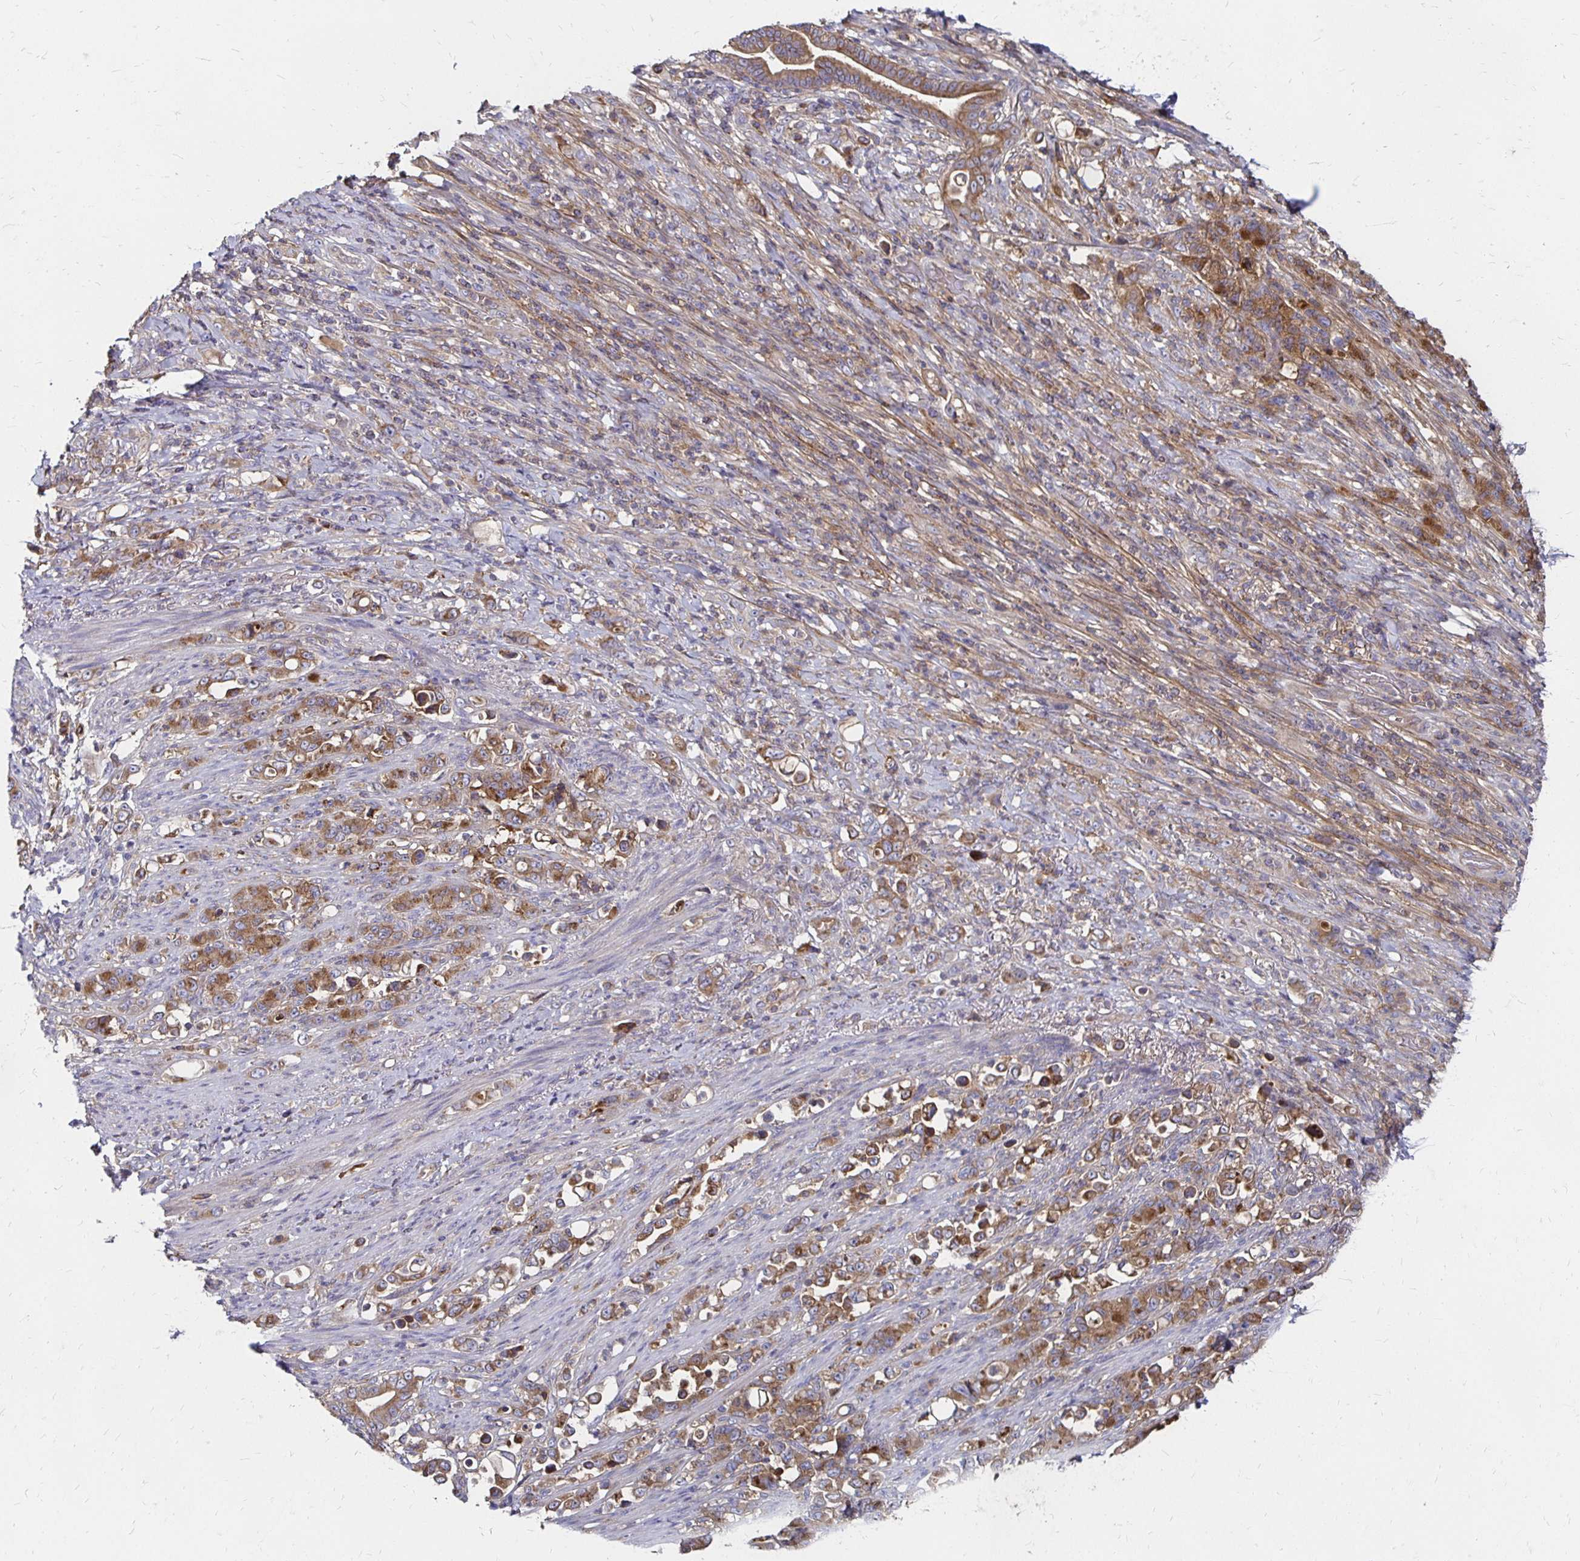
{"staining": {"intensity": "moderate", "quantity": ">75%", "location": "cytoplasmic/membranous"}, "tissue": "stomach cancer", "cell_type": "Tumor cells", "image_type": "cancer", "snomed": [{"axis": "morphology", "description": "Normal tissue, NOS"}, {"axis": "morphology", "description": "Adenocarcinoma, NOS"}, {"axis": "topography", "description": "Stomach"}], "caption": "The photomicrograph displays a brown stain indicating the presence of a protein in the cytoplasmic/membranous of tumor cells in adenocarcinoma (stomach).", "gene": "NCSTN", "patient": {"sex": "female", "age": 79}}